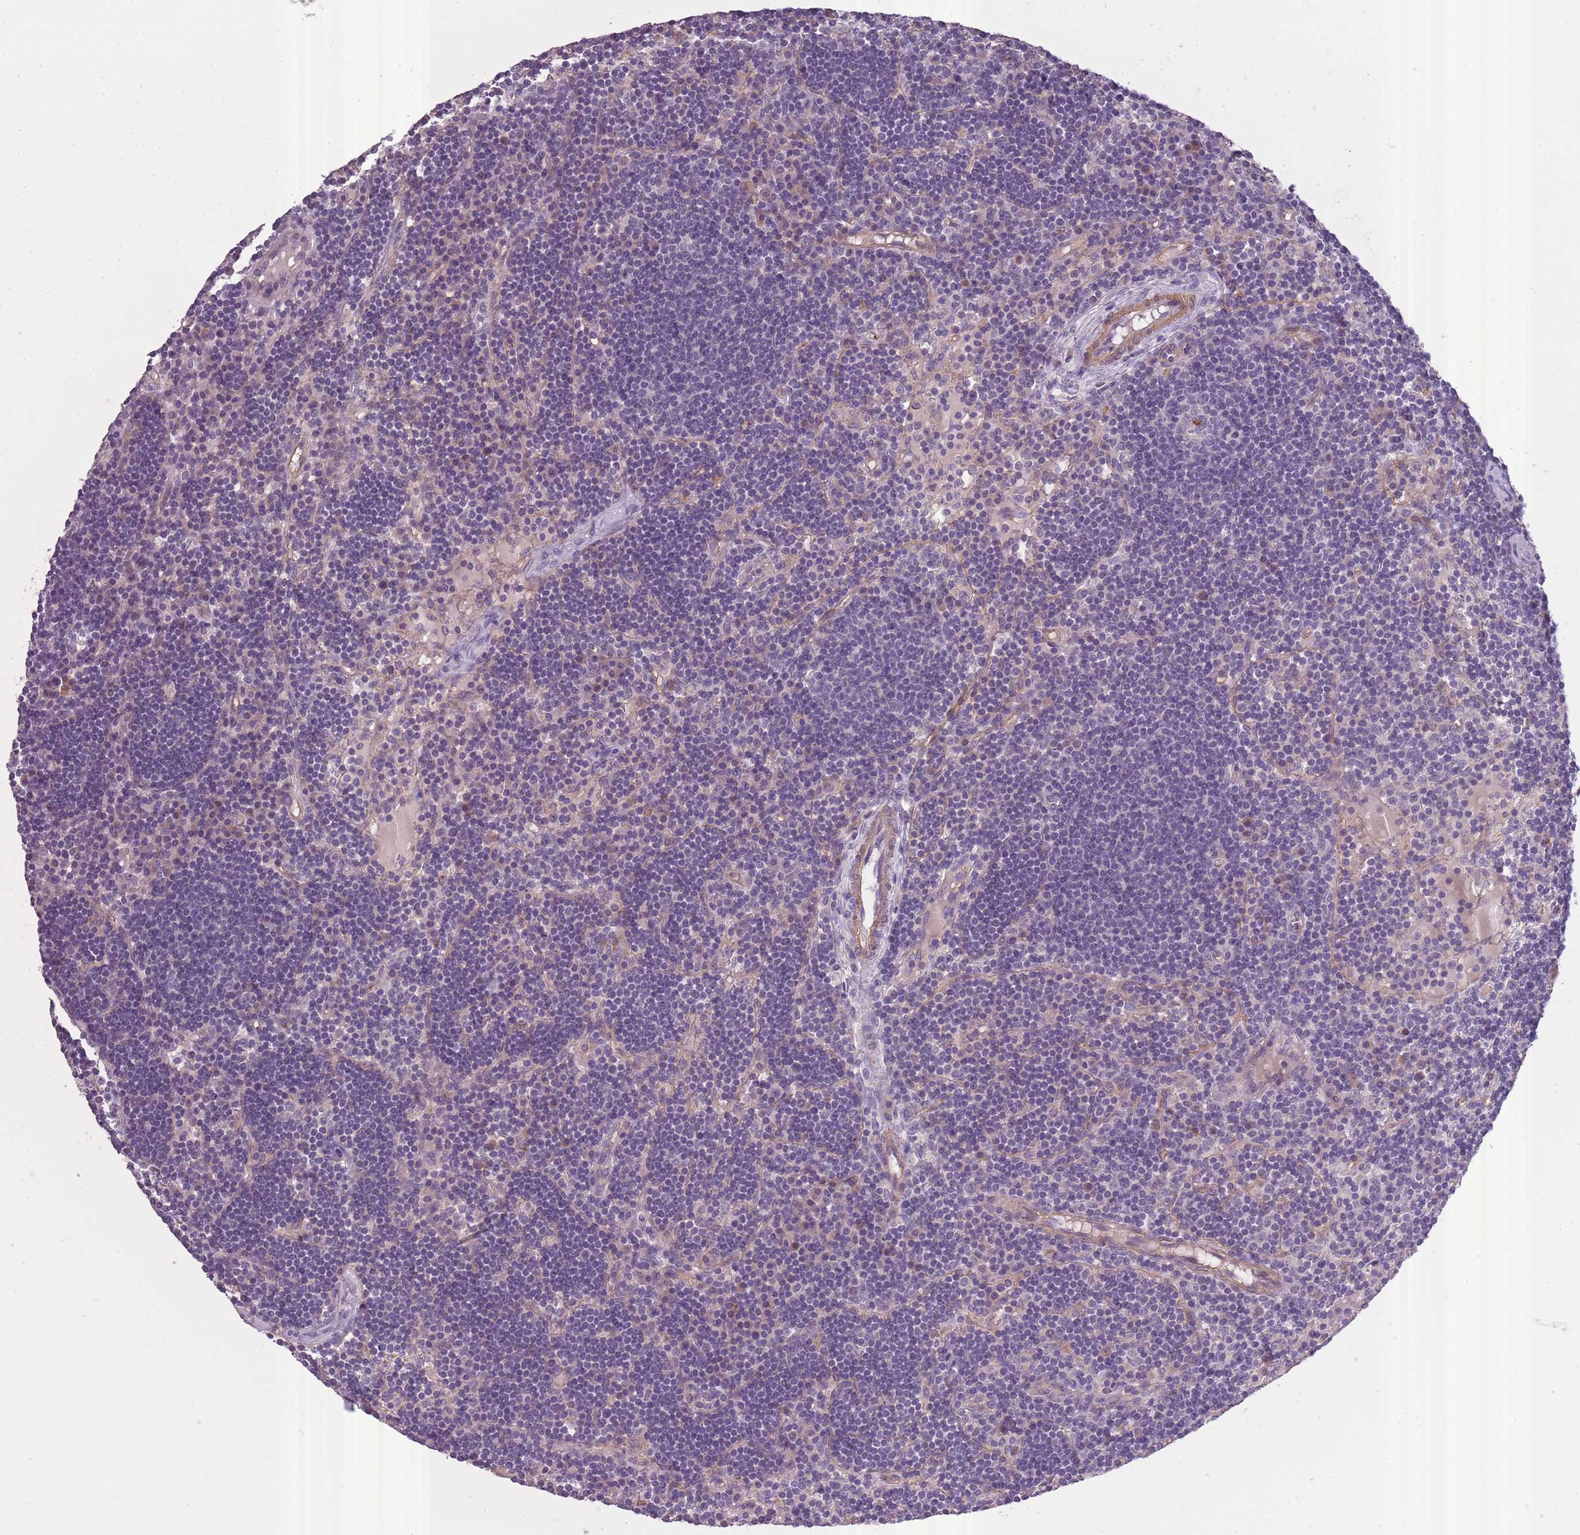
{"staining": {"intensity": "negative", "quantity": "none", "location": "none"}, "tissue": "lymph node", "cell_type": "Germinal center cells", "image_type": "normal", "snomed": [{"axis": "morphology", "description": "Normal tissue, NOS"}, {"axis": "topography", "description": "Lymph node"}], "caption": "Germinal center cells are negative for protein expression in normal human lymph node.", "gene": "SLC8A2", "patient": {"sex": "male", "age": 53}}